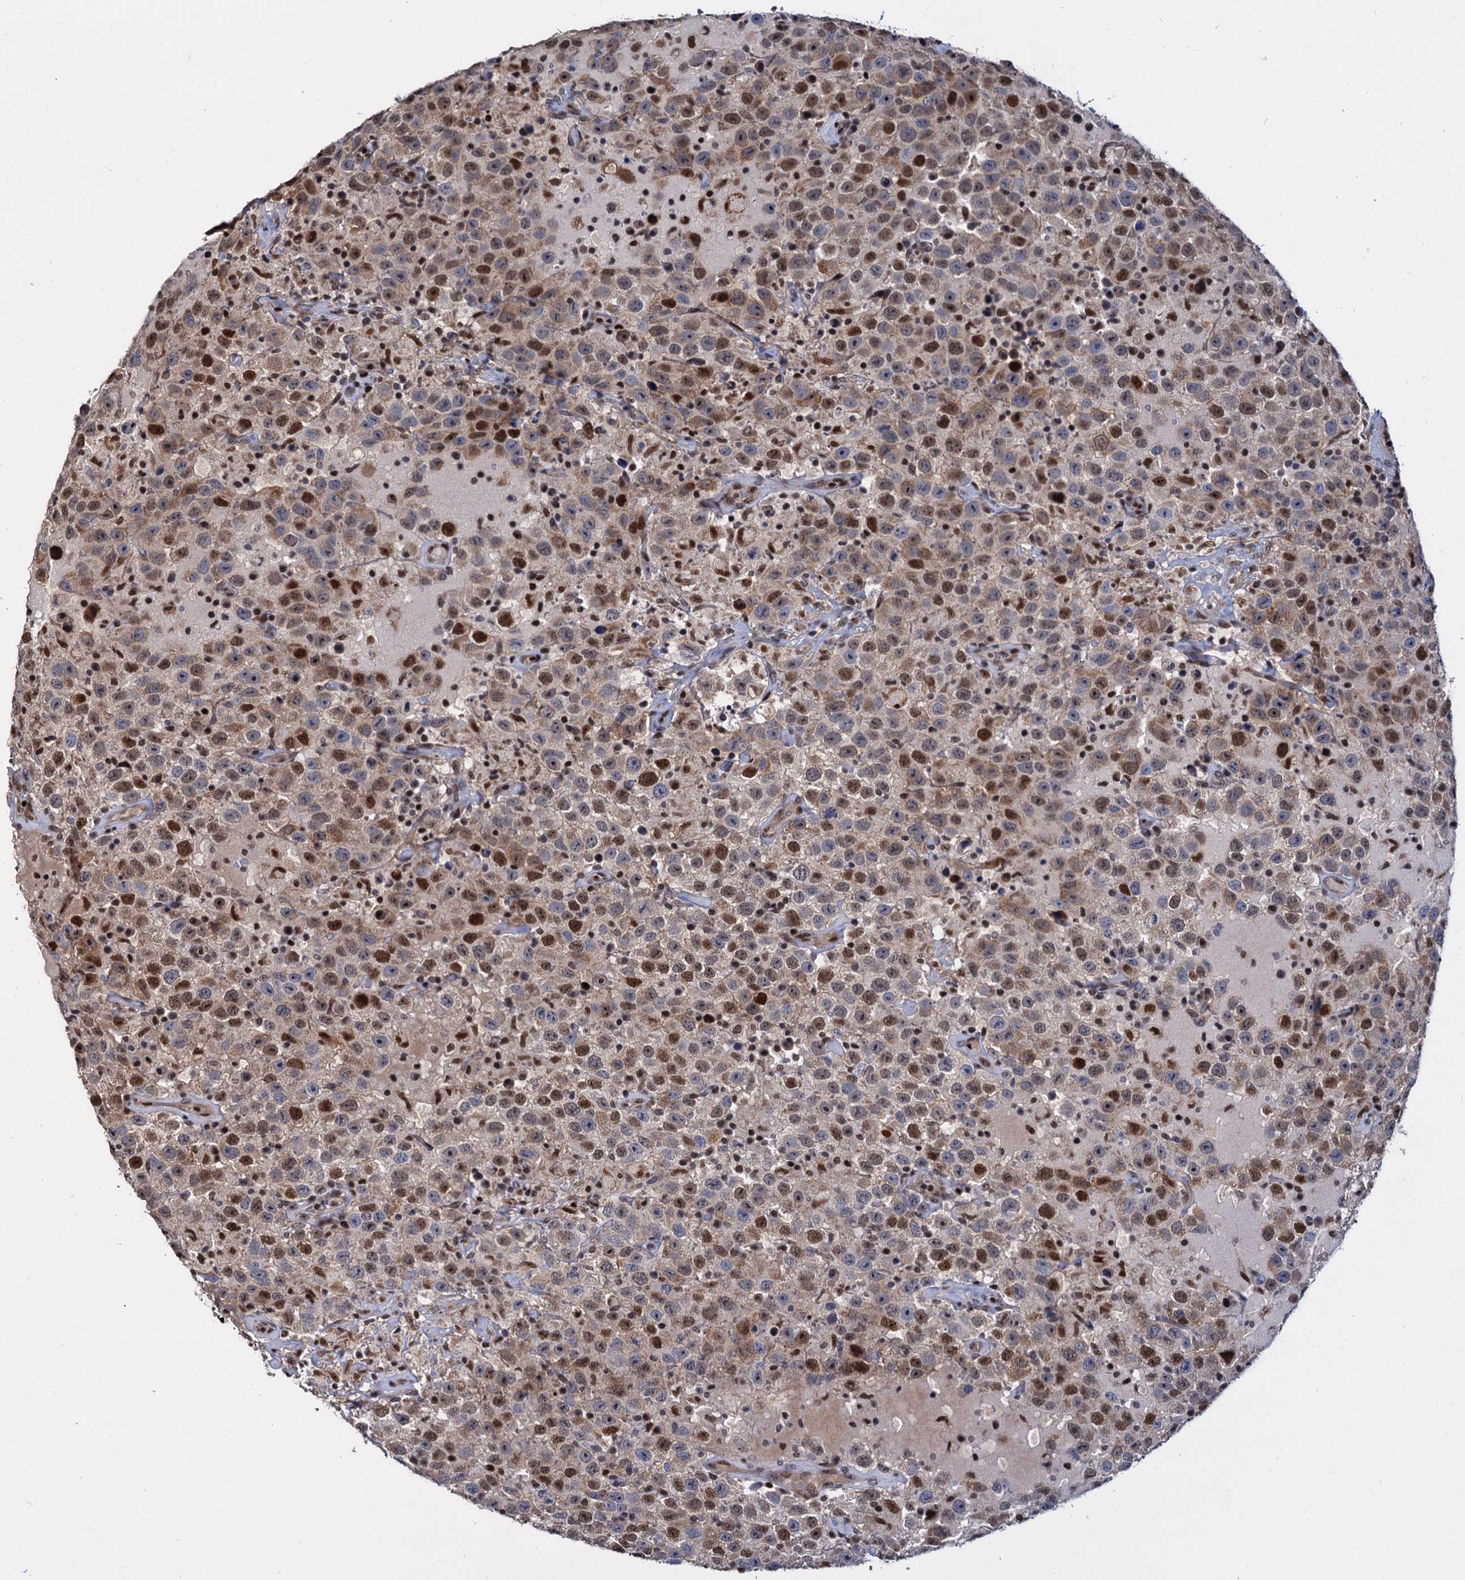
{"staining": {"intensity": "moderate", "quantity": "25%-75%", "location": "nuclear"}, "tissue": "testis cancer", "cell_type": "Tumor cells", "image_type": "cancer", "snomed": [{"axis": "morphology", "description": "Seminoma, NOS"}, {"axis": "topography", "description": "Testis"}], "caption": "Brown immunohistochemical staining in human testis seminoma reveals moderate nuclear expression in approximately 25%-75% of tumor cells. Immunohistochemistry (ihc) stains the protein of interest in brown and the nuclei are stained blue.", "gene": "UBLCP1", "patient": {"sex": "male", "age": 41}}